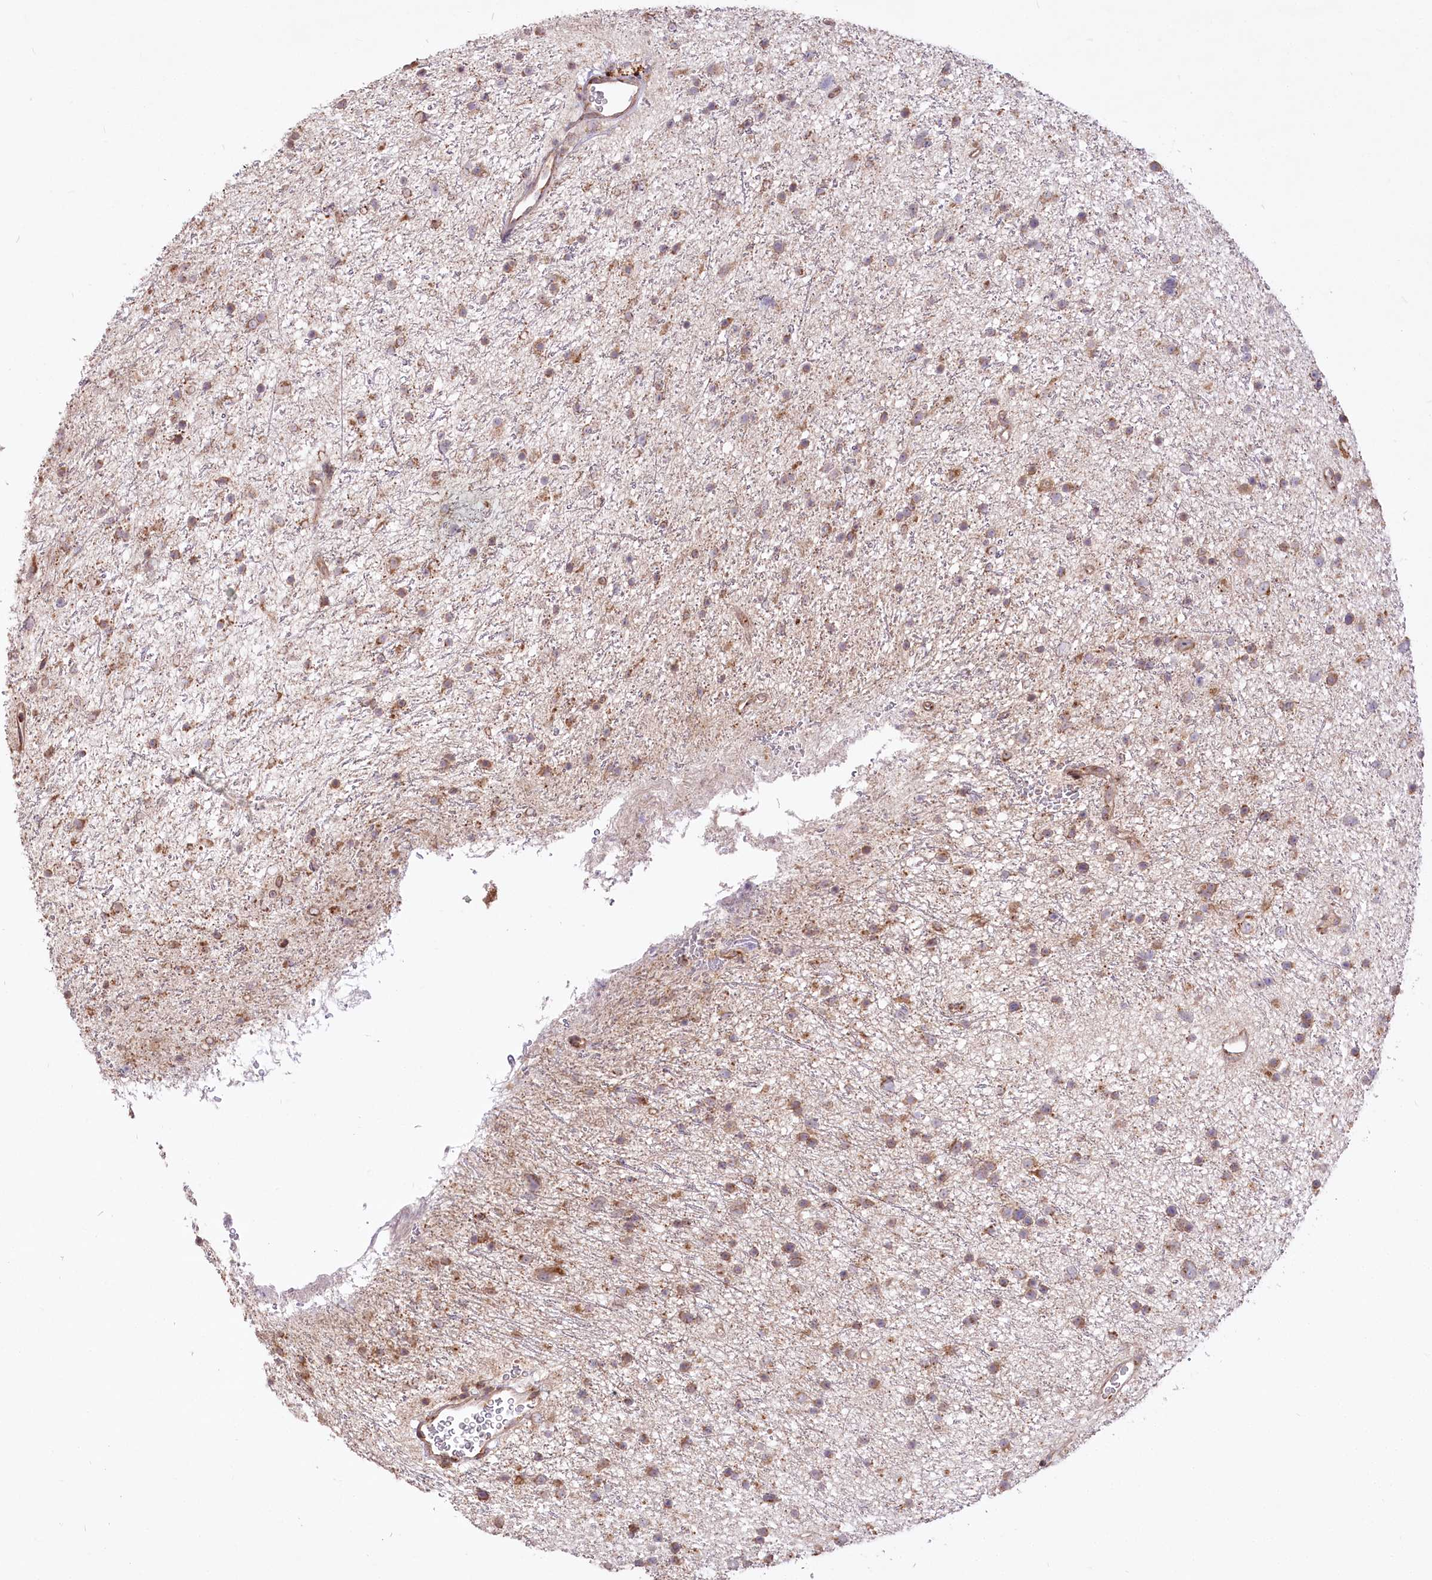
{"staining": {"intensity": "moderate", "quantity": ">75%", "location": "cytoplasmic/membranous"}, "tissue": "glioma", "cell_type": "Tumor cells", "image_type": "cancer", "snomed": [{"axis": "morphology", "description": "Glioma, malignant, Low grade"}, {"axis": "topography", "description": "Cerebral cortex"}], "caption": "A high-resolution image shows IHC staining of glioma, which shows moderate cytoplasmic/membranous staining in approximately >75% of tumor cells.", "gene": "STT3B", "patient": {"sex": "female", "age": 39}}